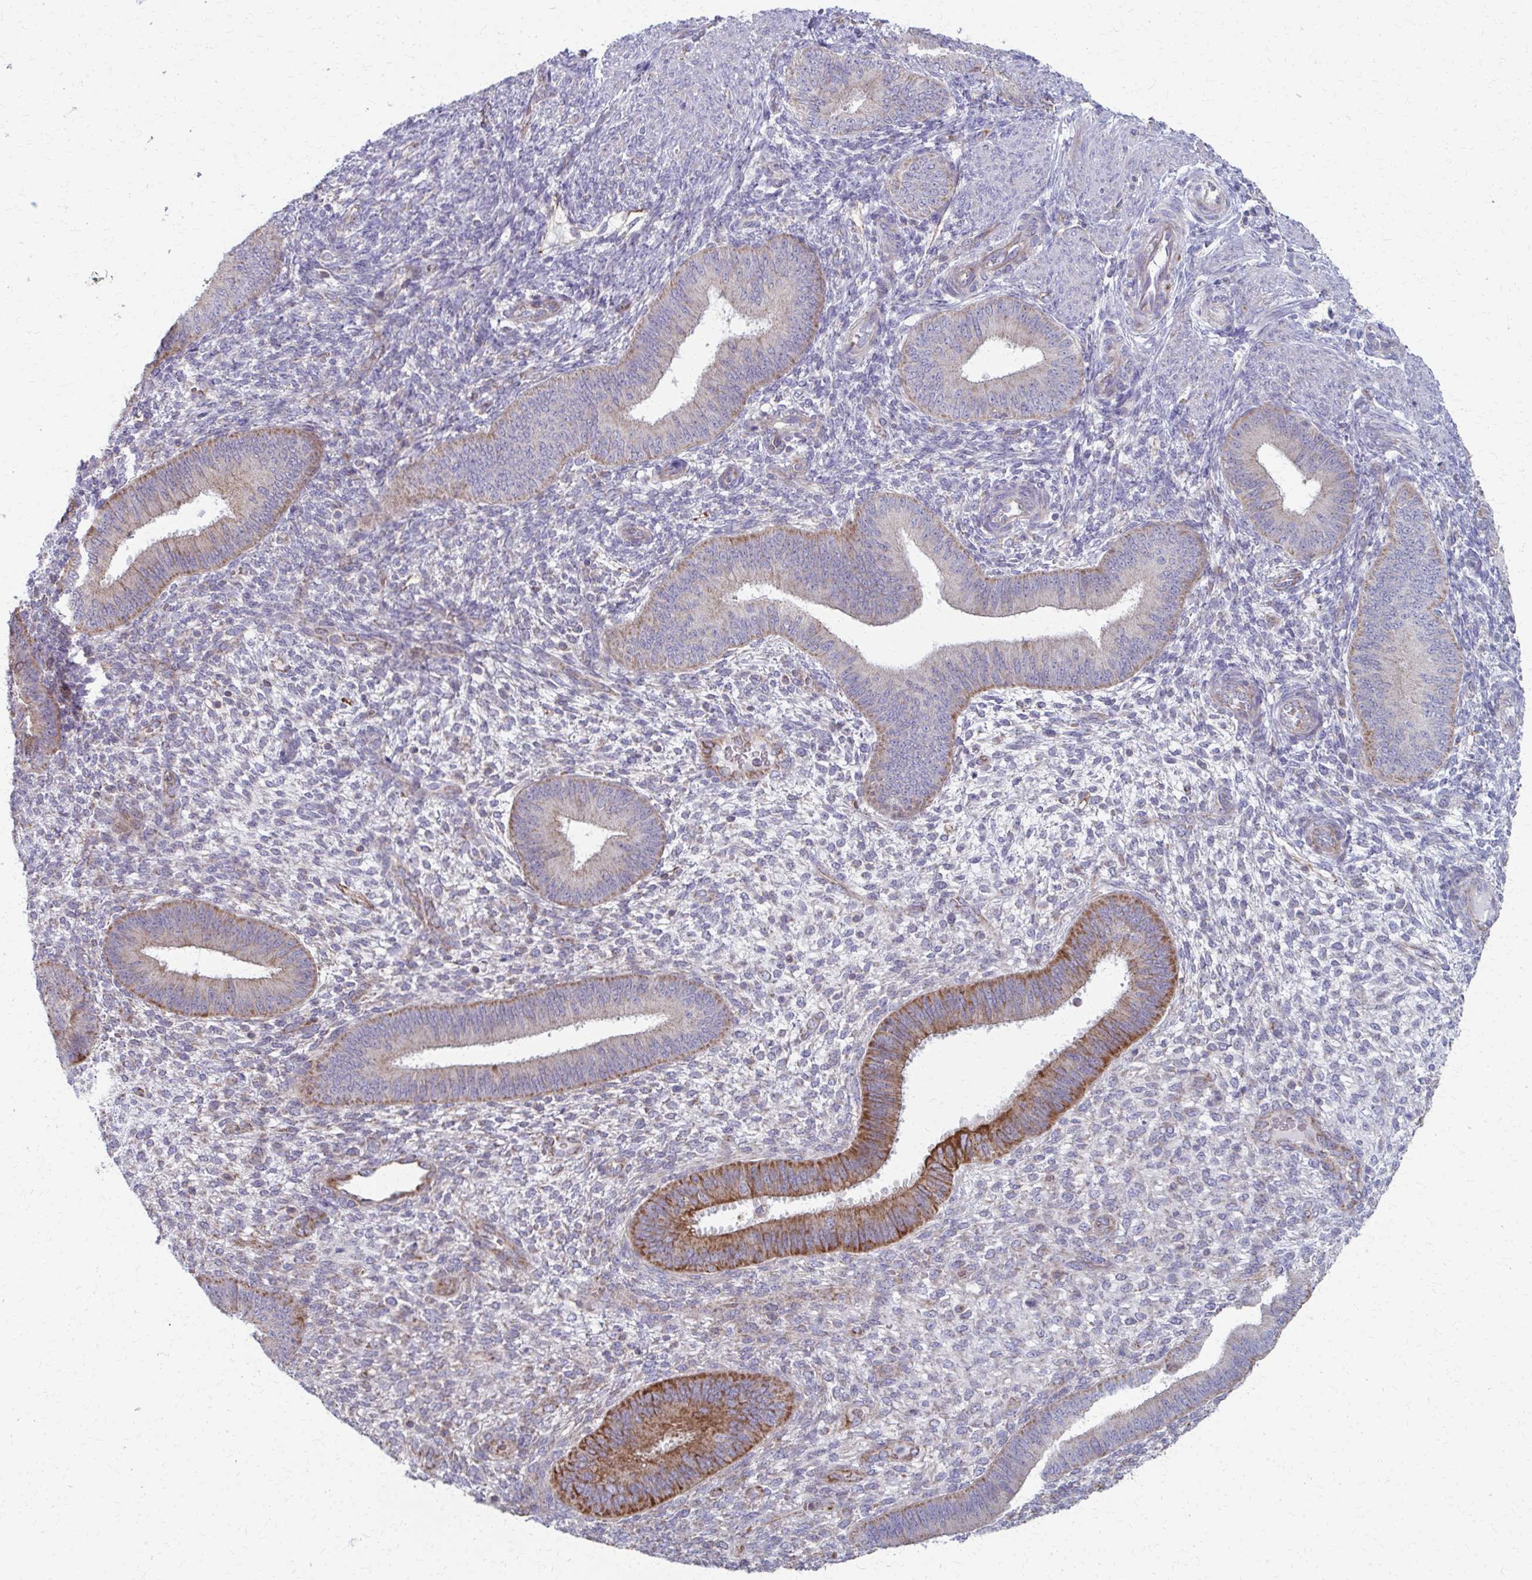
{"staining": {"intensity": "negative", "quantity": "none", "location": "none"}, "tissue": "endometrium", "cell_type": "Cells in endometrial stroma", "image_type": "normal", "snomed": [{"axis": "morphology", "description": "Normal tissue, NOS"}, {"axis": "topography", "description": "Endometrium"}], "caption": "The micrograph demonstrates no significant positivity in cells in endometrial stroma of endometrium. The staining was performed using DAB to visualize the protein expression in brown, while the nuclei were stained in blue with hematoxylin (Magnification: 20x).", "gene": "FAHD1", "patient": {"sex": "female", "age": 39}}